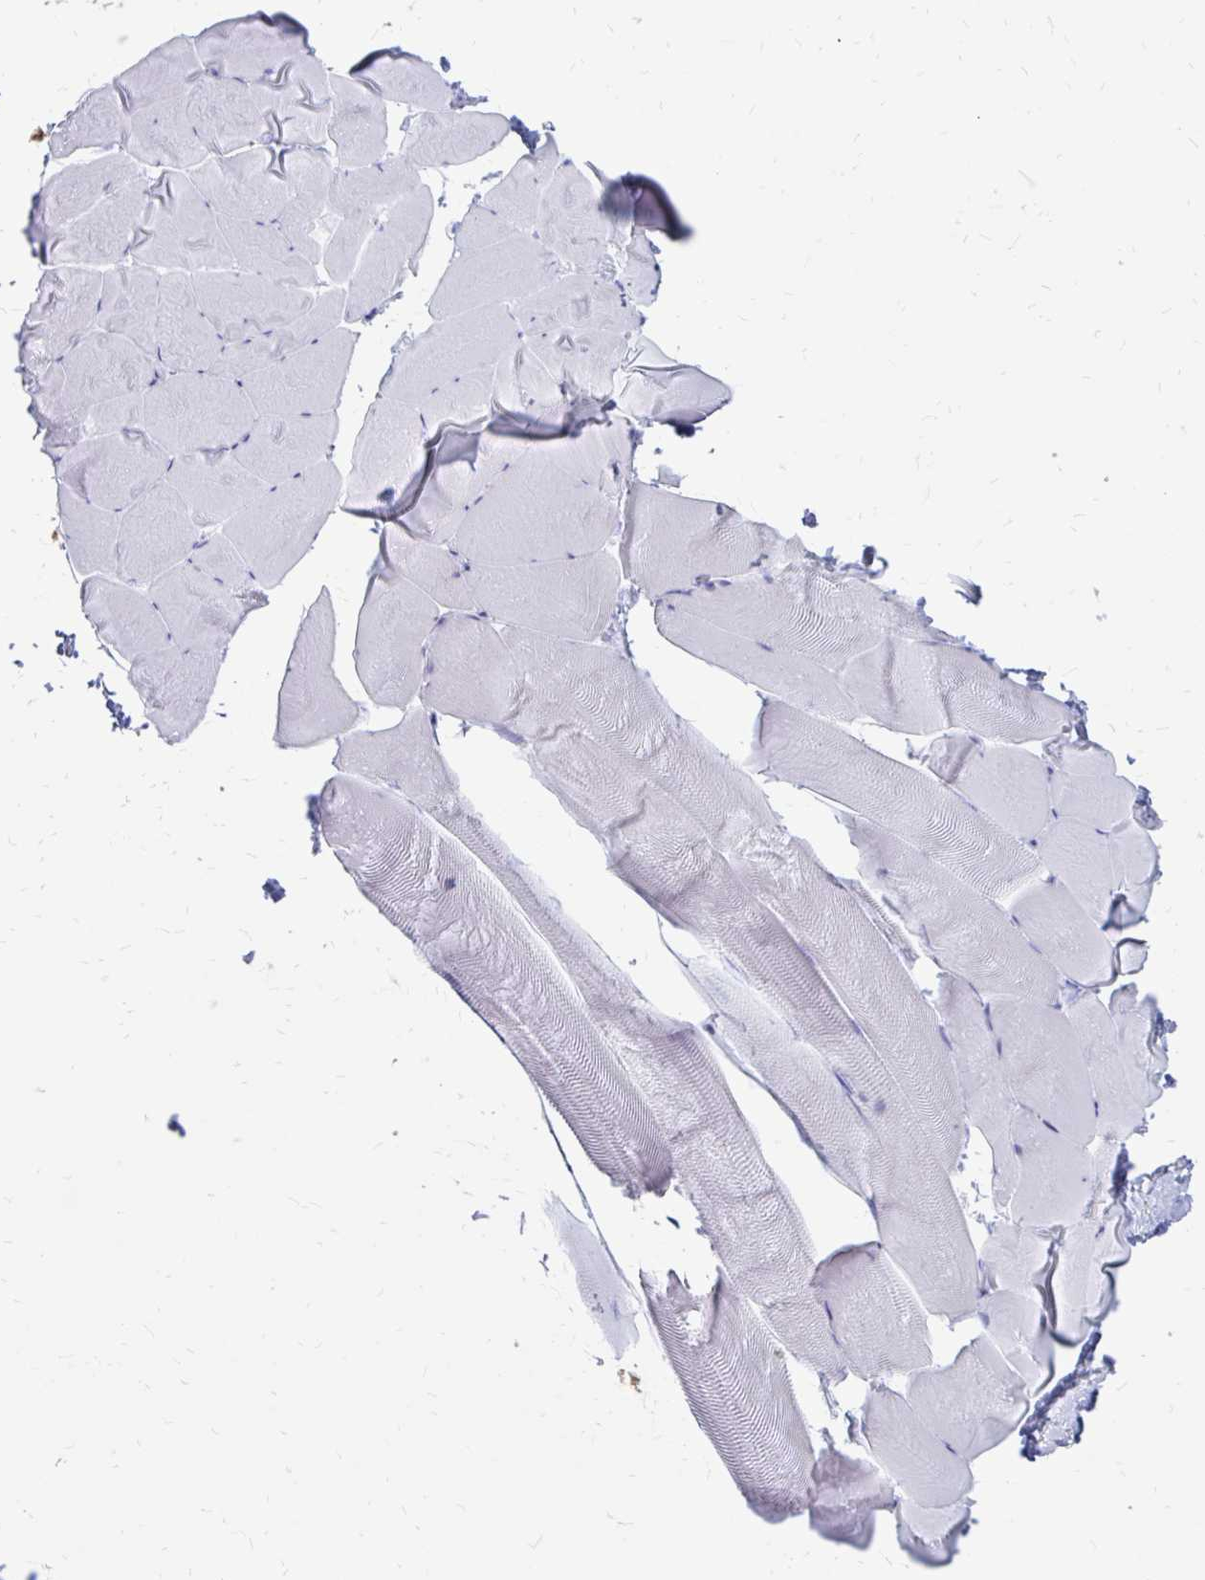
{"staining": {"intensity": "negative", "quantity": "none", "location": "none"}, "tissue": "skeletal muscle", "cell_type": "Myocytes", "image_type": "normal", "snomed": [{"axis": "morphology", "description": "Normal tissue, NOS"}, {"axis": "topography", "description": "Skeletal muscle"}], "caption": "A high-resolution histopathology image shows immunohistochemistry staining of unremarkable skeletal muscle, which shows no significant expression in myocytes. (Immunohistochemistry, brightfield microscopy, high magnification).", "gene": "IGSF5", "patient": {"sex": "female", "age": 64}}